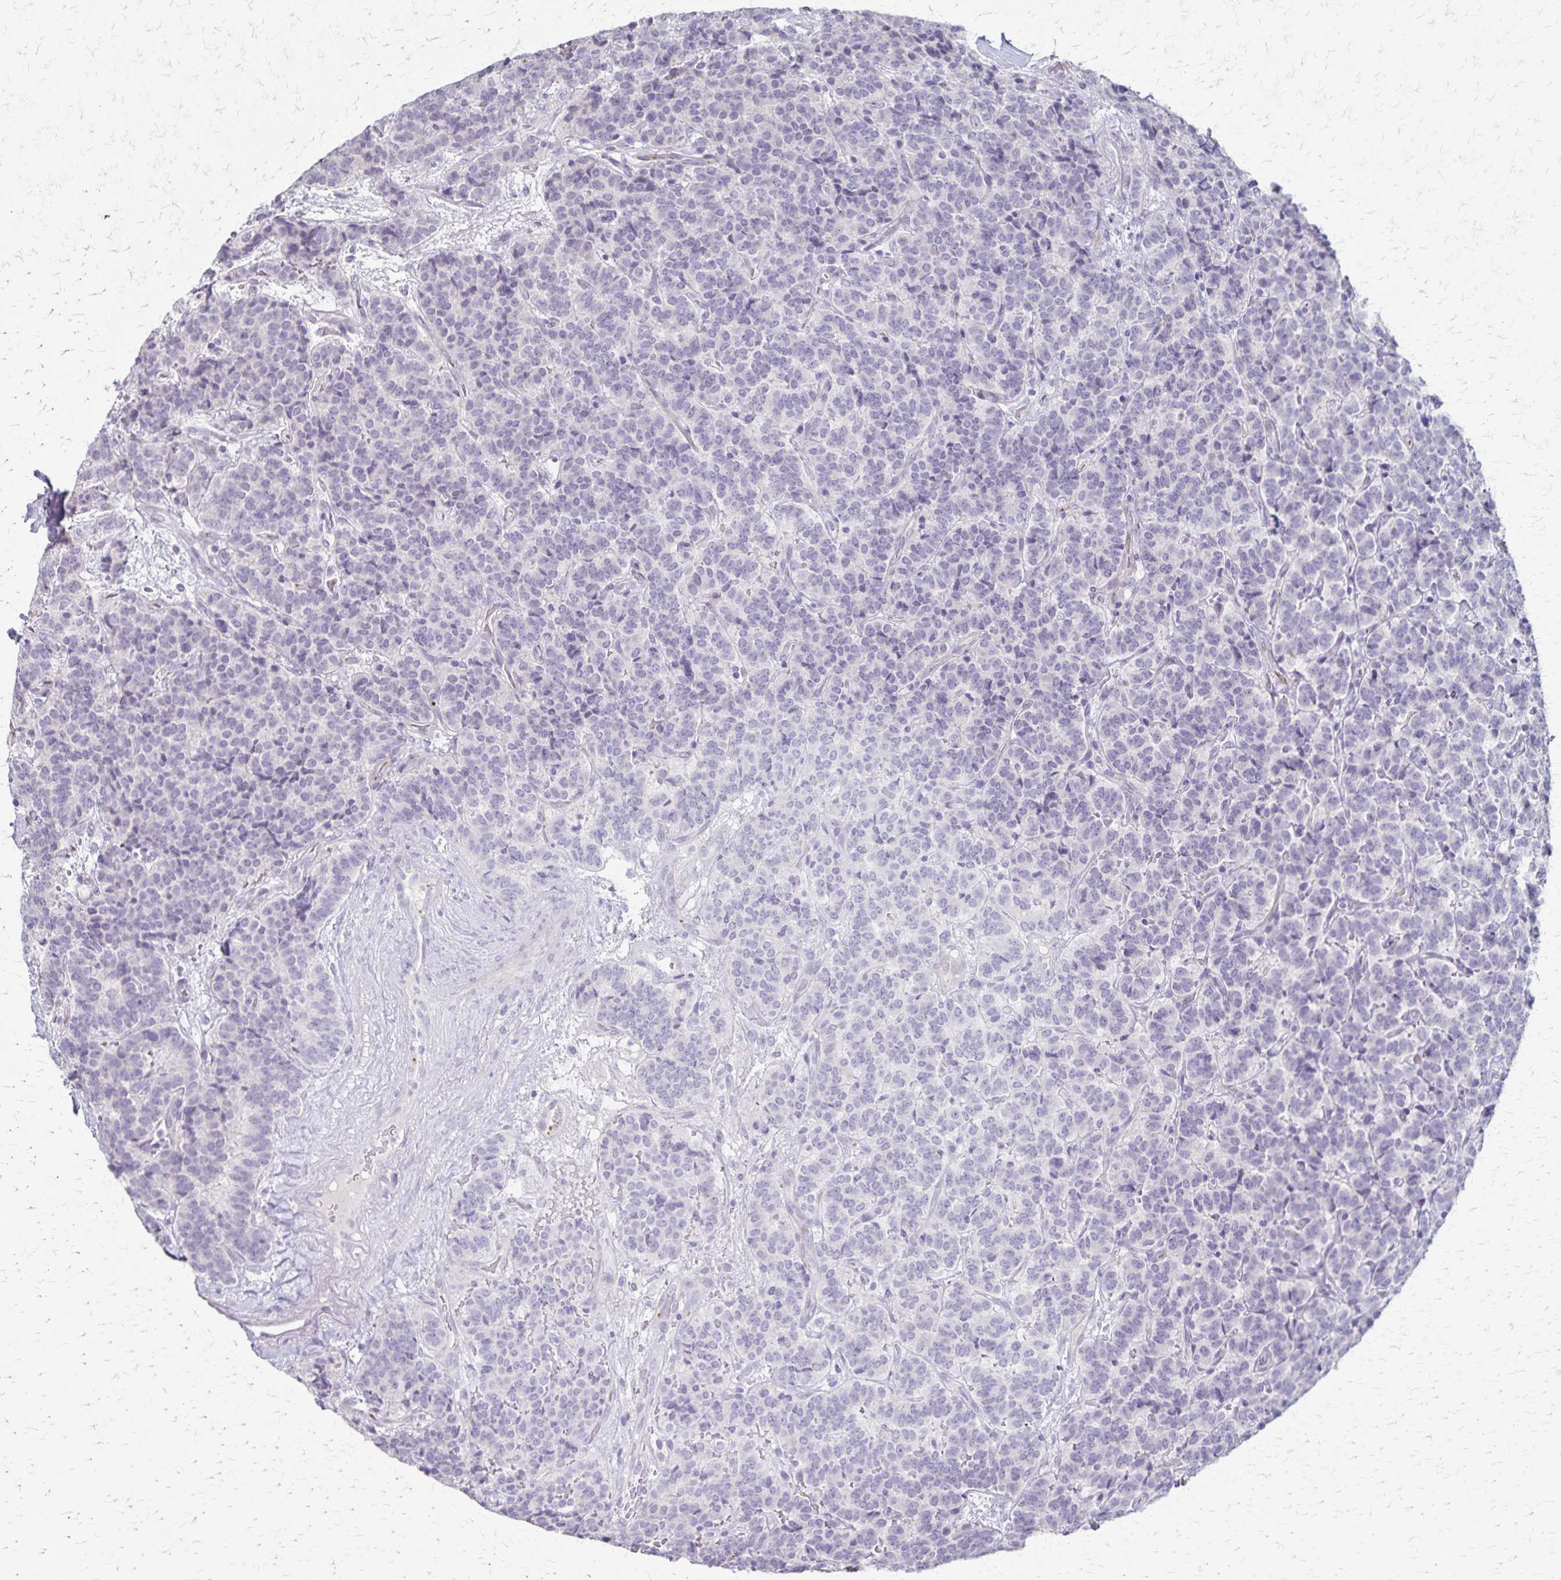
{"staining": {"intensity": "negative", "quantity": "none", "location": "none"}, "tissue": "carcinoid", "cell_type": "Tumor cells", "image_type": "cancer", "snomed": [{"axis": "morphology", "description": "Carcinoid, malignant, NOS"}, {"axis": "topography", "description": "Pancreas"}], "caption": "IHC of human carcinoid (malignant) exhibits no staining in tumor cells.", "gene": "RASL10B", "patient": {"sex": "male", "age": 36}}